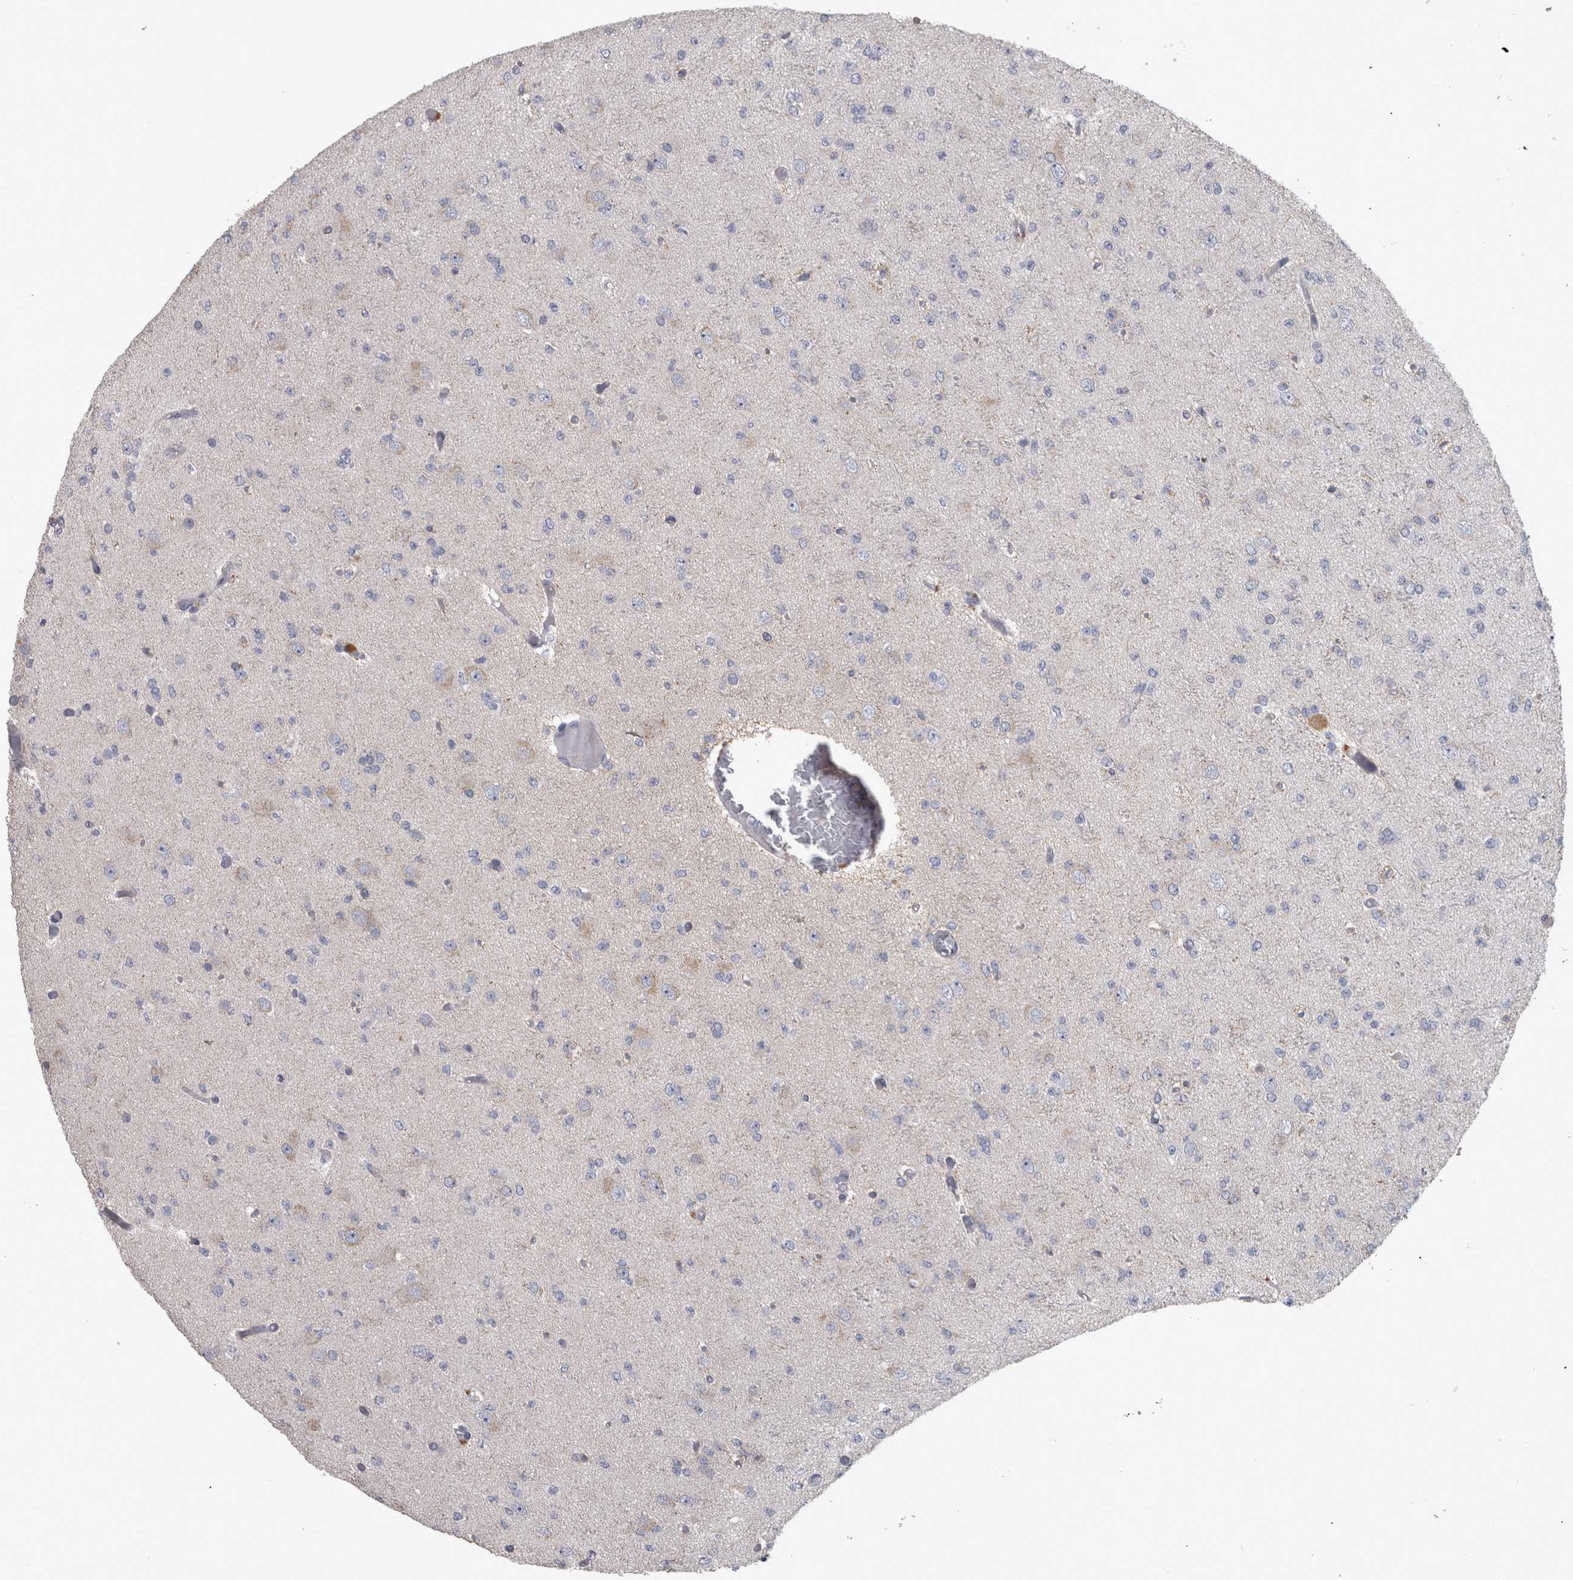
{"staining": {"intensity": "negative", "quantity": "none", "location": "none"}, "tissue": "glioma", "cell_type": "Tumor cells", "image_type": "cancer", "snomed": [{"axis": "morphology", "description": "Glioma, malignant, Low grade"}, {"axis": "topography", "description": "Brain"}], "caption": "A high-resolution photomicrograph shows immunohistochemistry staining of malignant glioma (low-grade), which demonstrates no significant positivity in tumor cells.", "gene": "DBT", "patient": {"sex": "female", "age": 22}}